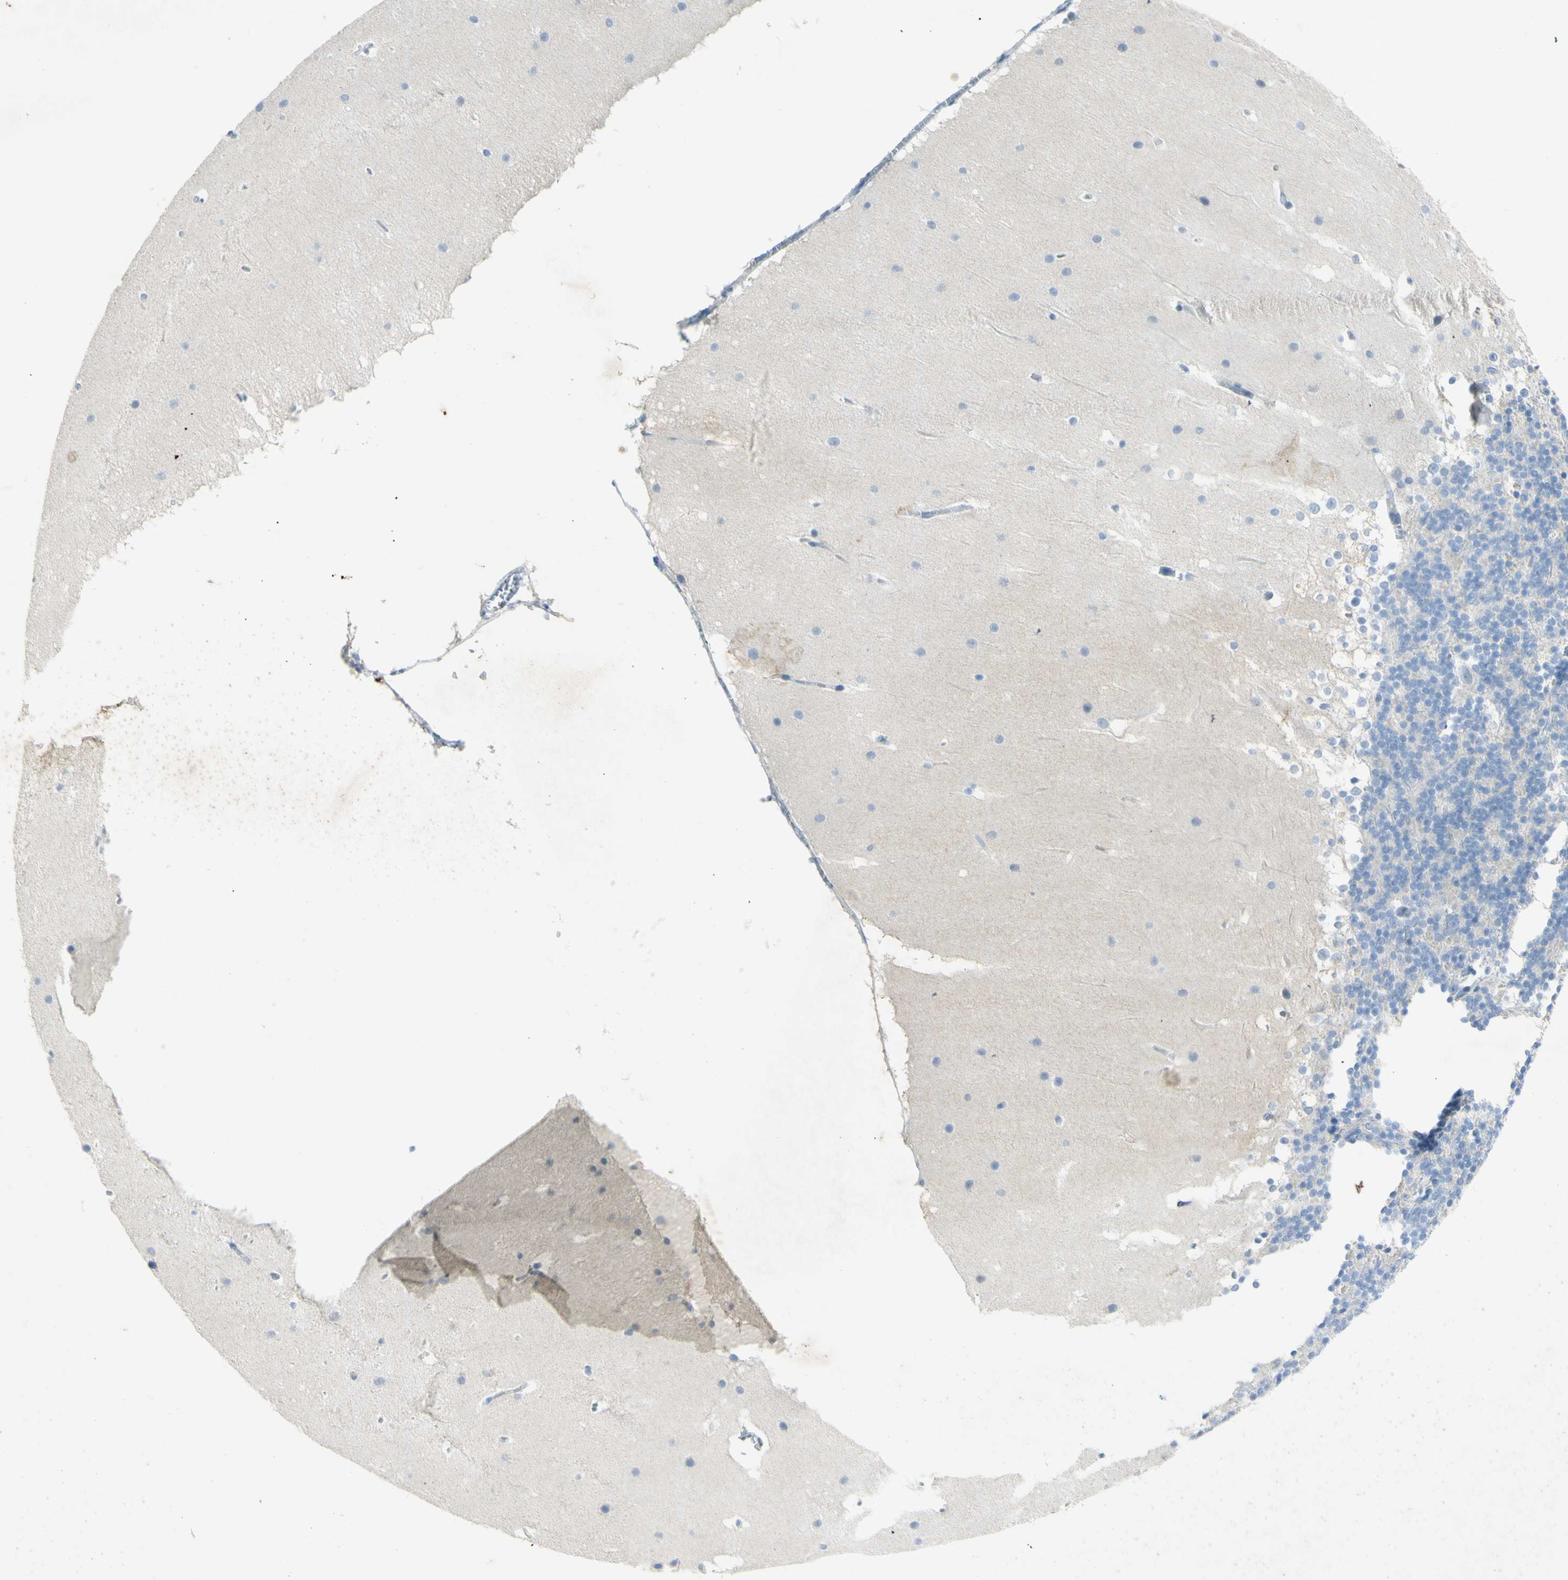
{"staining": {"intensity": "negative", "quantity": "none", "location": "none"}, "tissue": "cerebellum", "cell_type": "Cells in granular layer", "image_type": "normal", "snomed": [{"axis": "morphology", "description": "Normal tissue, NOS"}, {"axis": "topography", "description": "Cerebellum"}], "caption": "IHC photomicrograph of normal cerebellum: cerebellum stained with DAB (3,3'-diaminobenzidine) displays no significant protein staining in cells in granular layer. Brightfield microscopy of immunohistochemistry (IHC) stained with DAB (brown) and hematoxylin (blue), captured at high magnification.", "gene": "GDF15", "patient": {"sex": "female", "age": 19}}